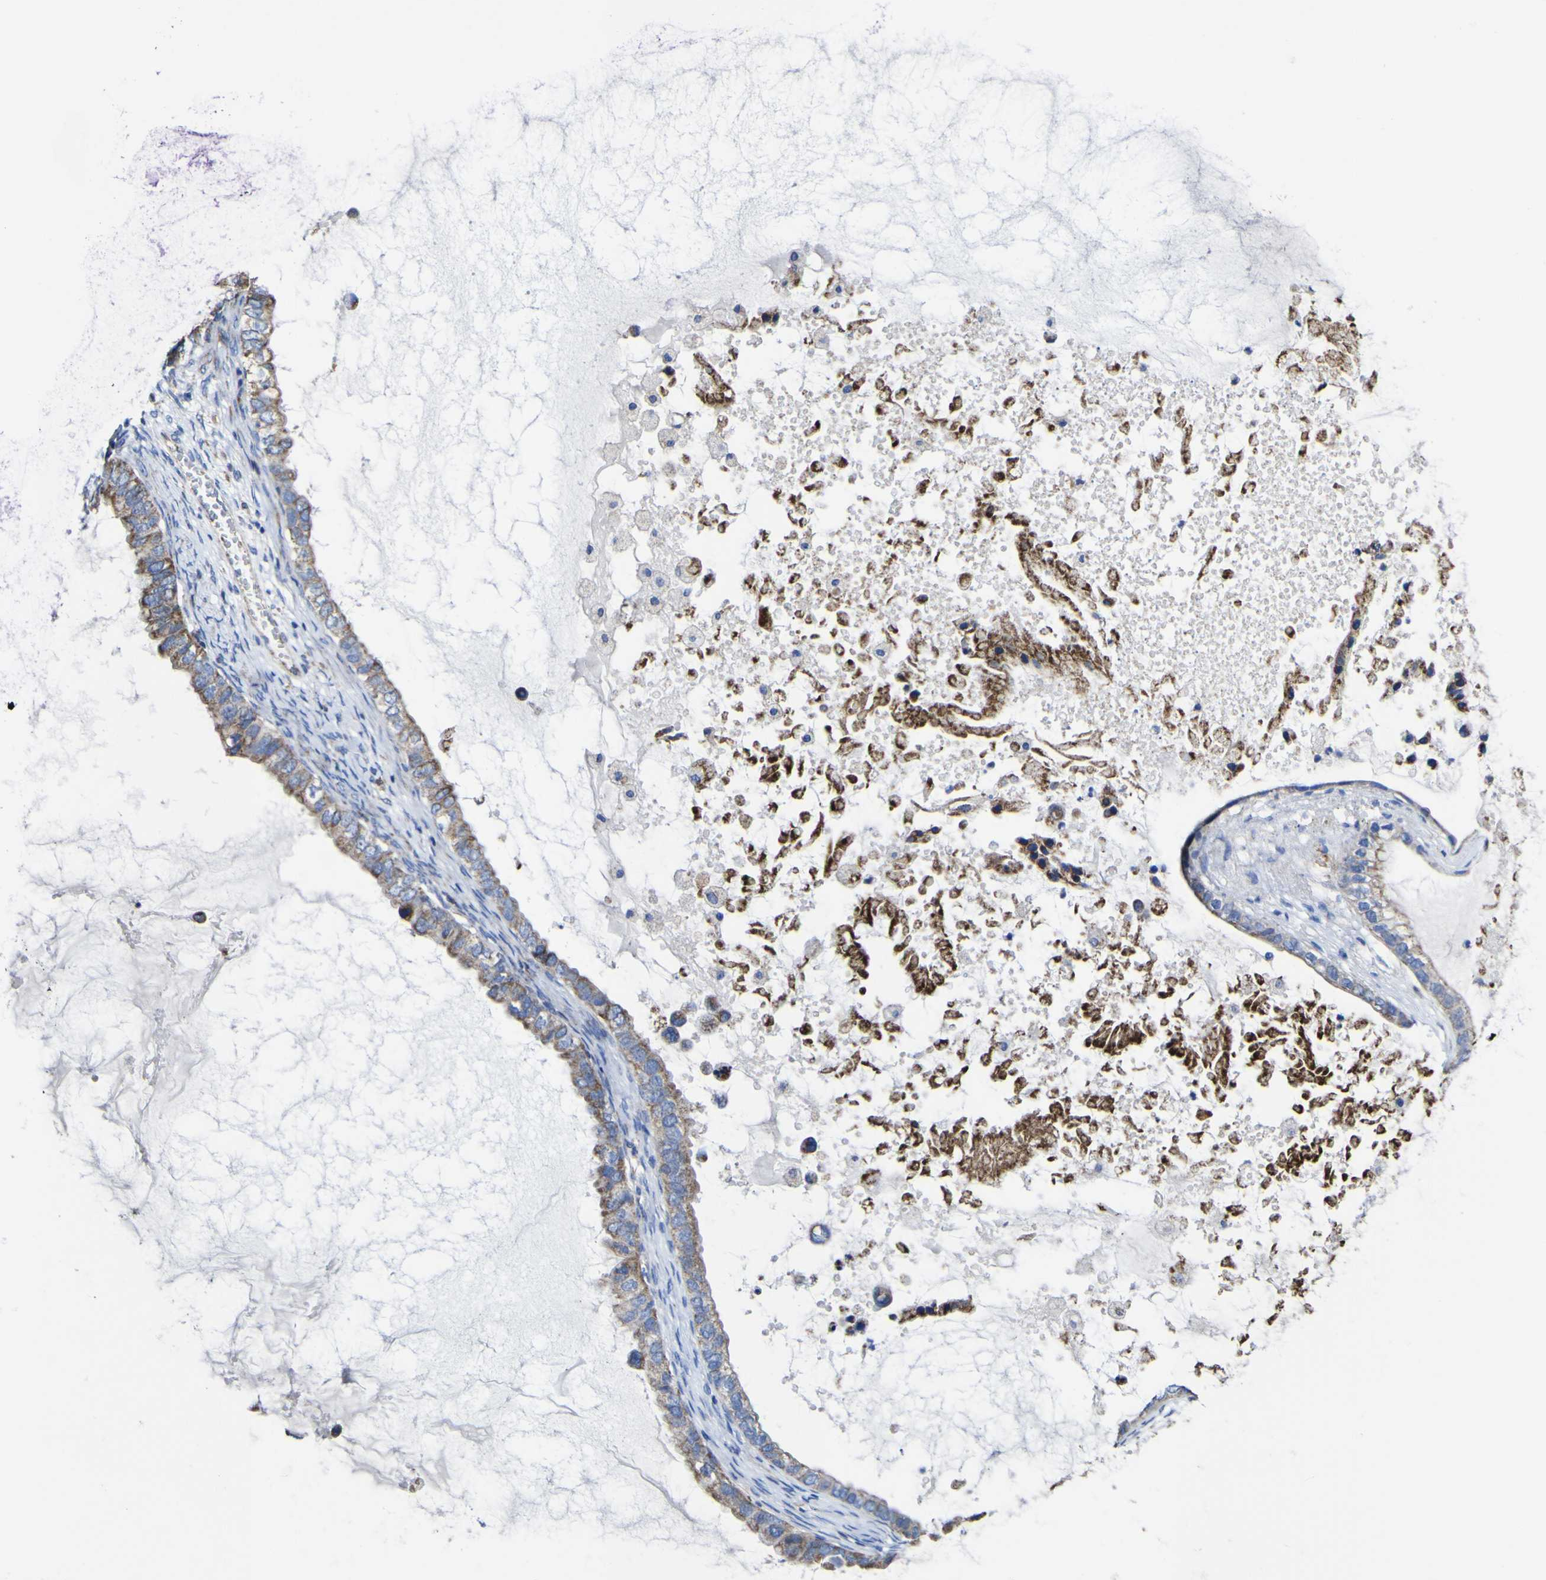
{"staining": {"intensity": "moderate", "quantity": ">75%", "location": "cytoplasmic/membranous"}, "tissue": "ovarian cancer", "cell_type": "Tumor cells", "image_type": "cancer", "snomed": [{"axis": "morphology", "description": "Cystadenocarcinoma, mucinous, NOS"}, {"axis": "topography", "description": "Ovary"}], "caption": "Approximately >75% of tumor cells in human ovarian cancer (mucinous cystadenocarcinoma) reveal moderate cytoplasmic/membranous protein positivity as visualized by brown immunohistochemical staining.", "gene": "CCDC90B", "patient": {"sex": "female", "age": 80}}